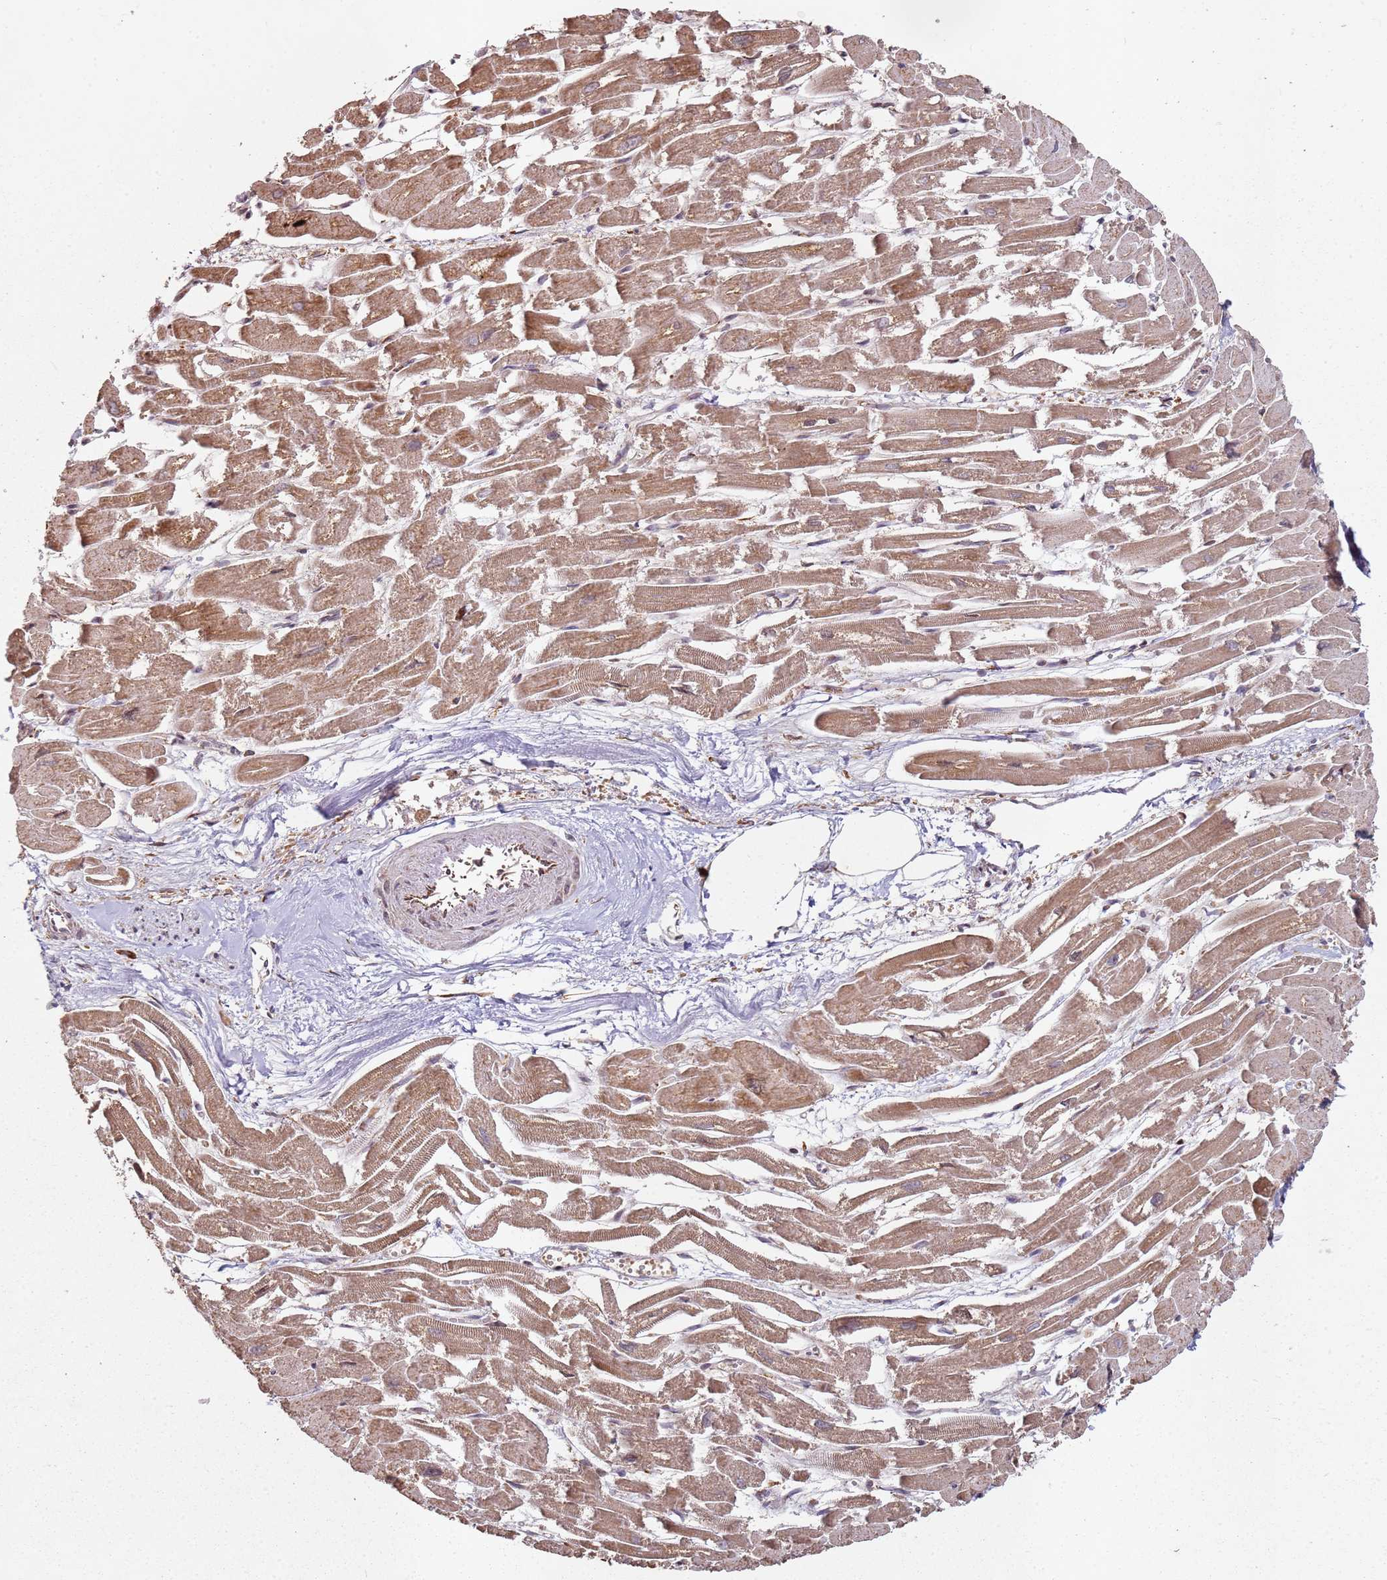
{"staining": {"intensity": "moderate", "quantity": ">75%", "location": "cytoplasmic/membranous"}, "tissue": "heart muscle", "cell_type": "Cardiomyocytes", "image_type": "normal", "snomed": [{"axis": "morphology", "description": "Normal tissue, NOS"}, {"axis": "topography", "description": "Heart"}], "caption": "Cardiomyocytes display moderate cytoplasmic/membranous staining in about >75% of cells in normal heart muscle.", "gene": "ARFRP1", "patient": {"sex": "male", "age": 54}}